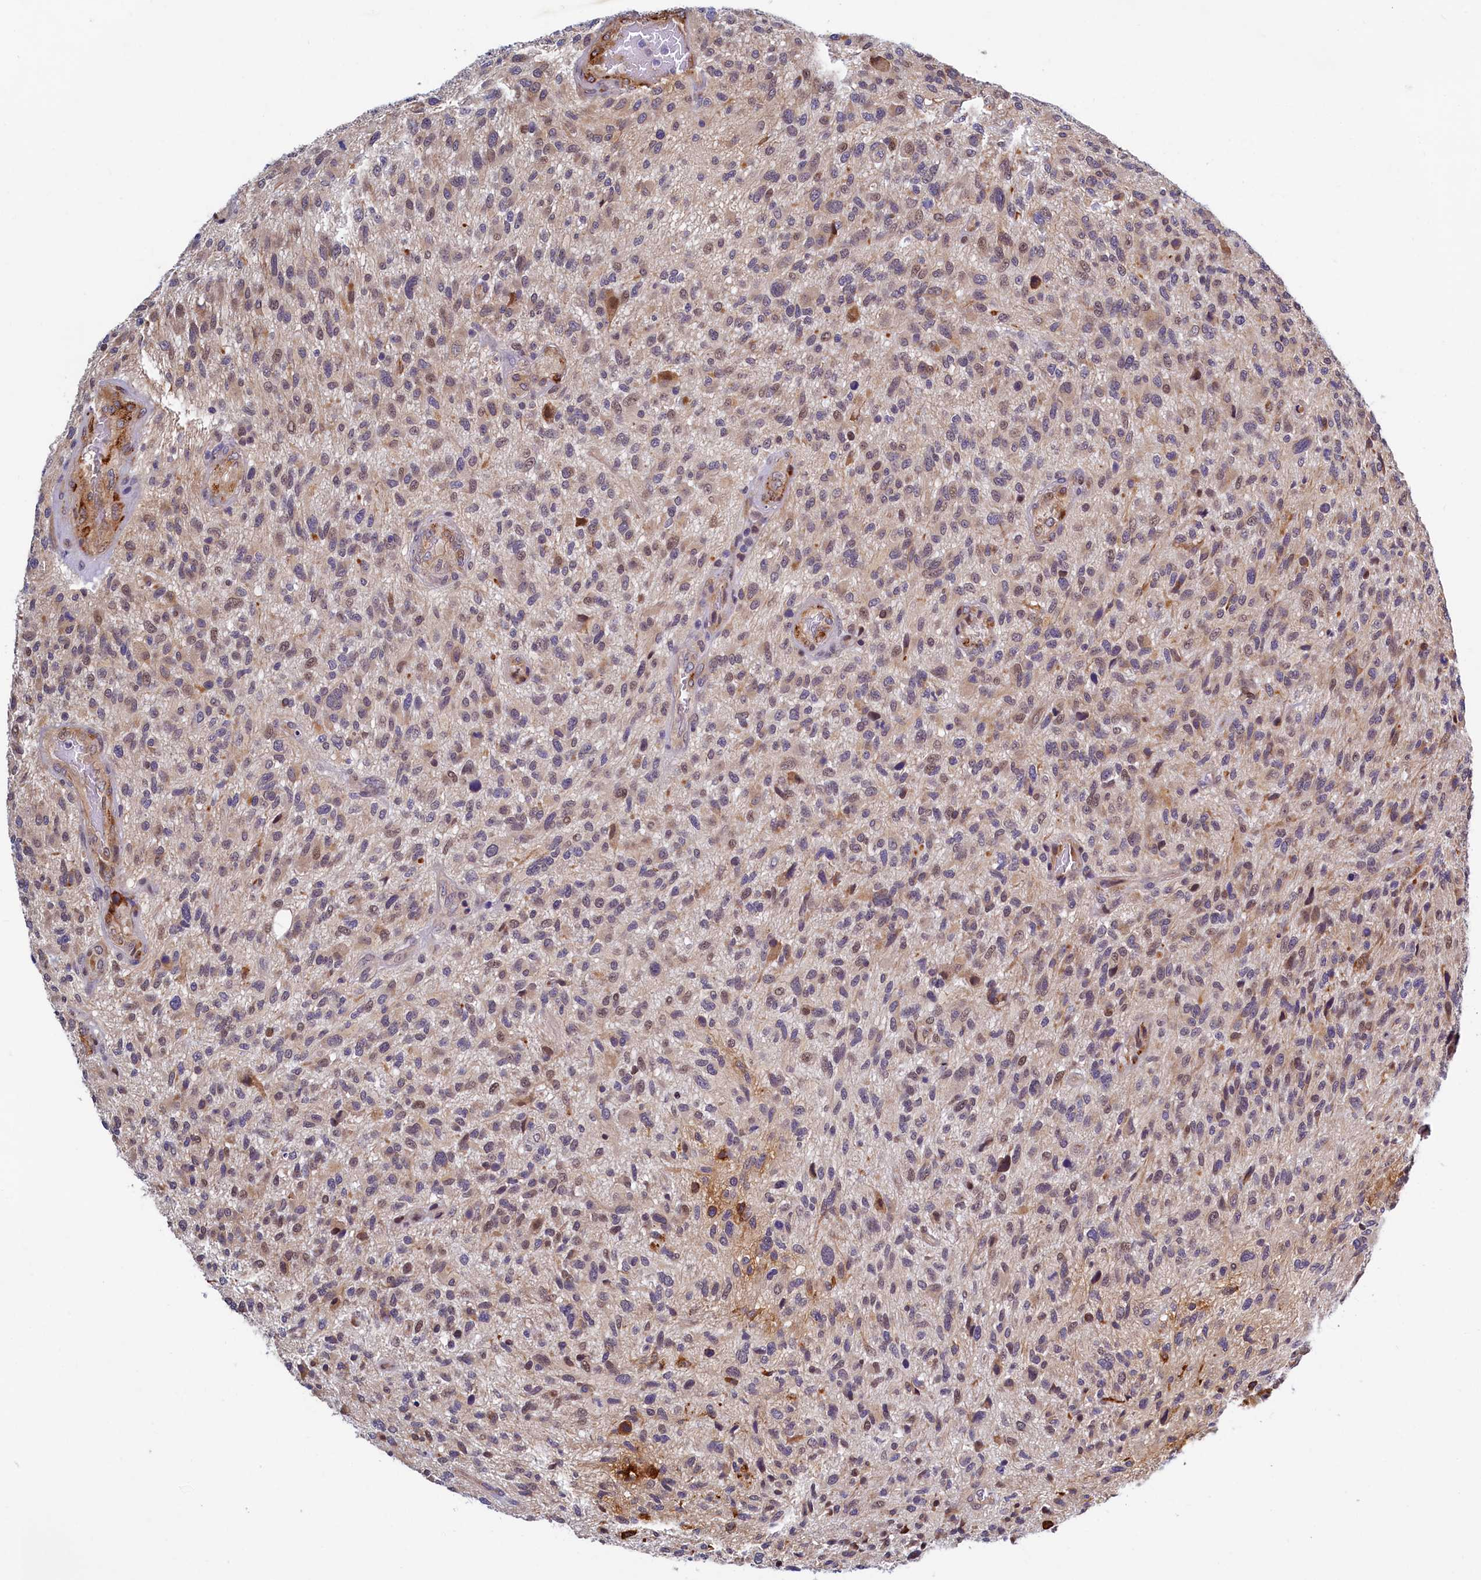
{"staining": {"intensity": "weak", "quantity": "25%-75%", "location": "cytoplasmic/membranous"}, "tissue": "glioma", "cell_type": "Tumor cells", "image_type": "cancer", "snomed": [{"axis": "morphology", "description": "Glioma, malignant, High grade"}, {"axis": "topography", "description": "Brain"}], "caption": "Glioma was stained to show a protein in brown. There is low levels of weak cytoplasmic/membranous expression in about 25%-75% of tumor cells.", "gene": "SLC16A14", "patient": {"sex": "male", "age": 47}}